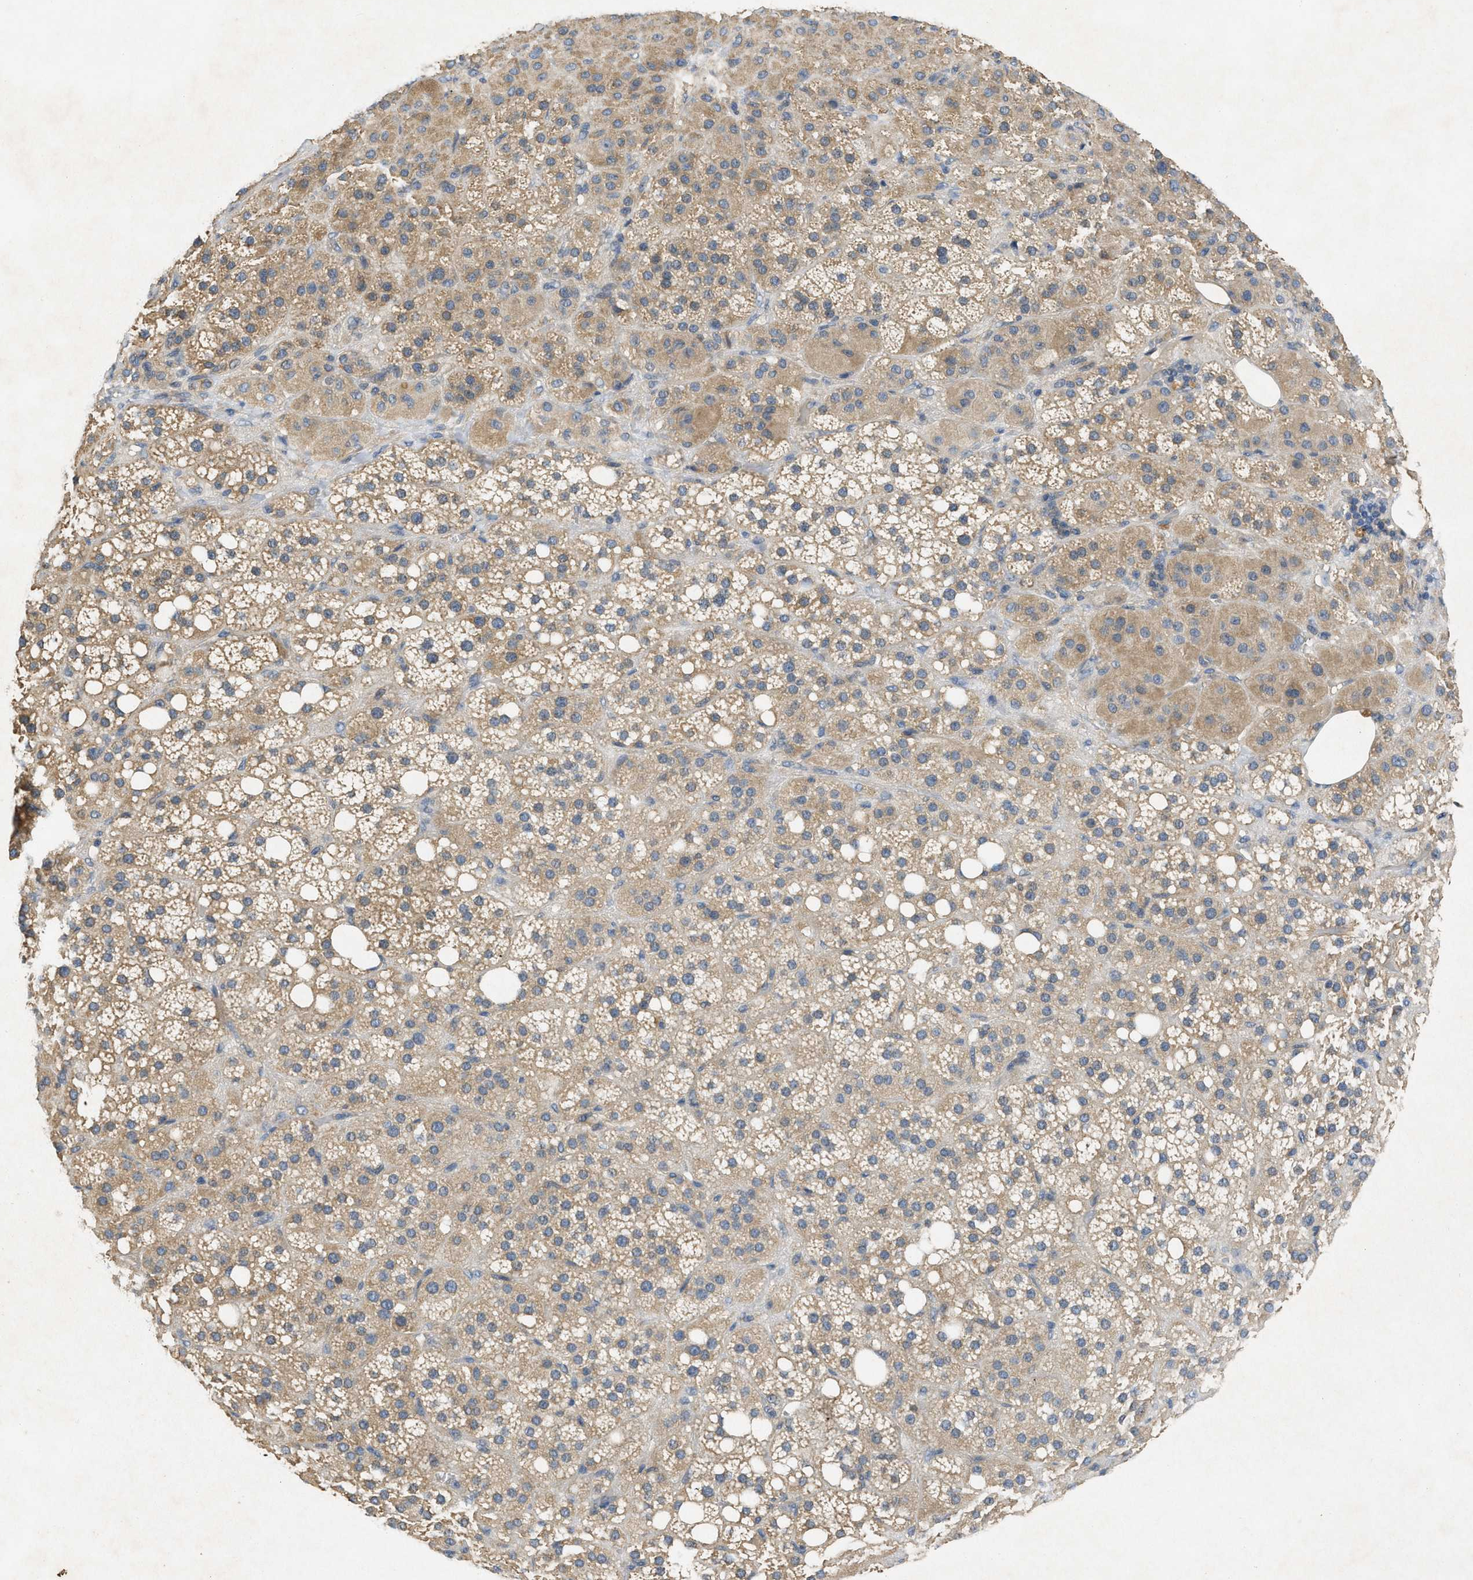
{"staining": {"intensity": "moderate", "quantity": ">75%", "location": "cytoplasmic/membranous"}, "tissue": "adrenal gland", "cell_type": "Glandular cells", "image_type": "normal", "snomed": [{"axis": "morphology", "description": "Normal tissue, NOS"}, {"axis": "topography", "description": "Adrenal gland"}], "caption": "Glandular cells show moderate cytoplasmic/membranous positivity in about >75% of cells in normal adrenal gland.", "gene": "PPP3CA", "patient": {"sex": "female", "age": 59}}